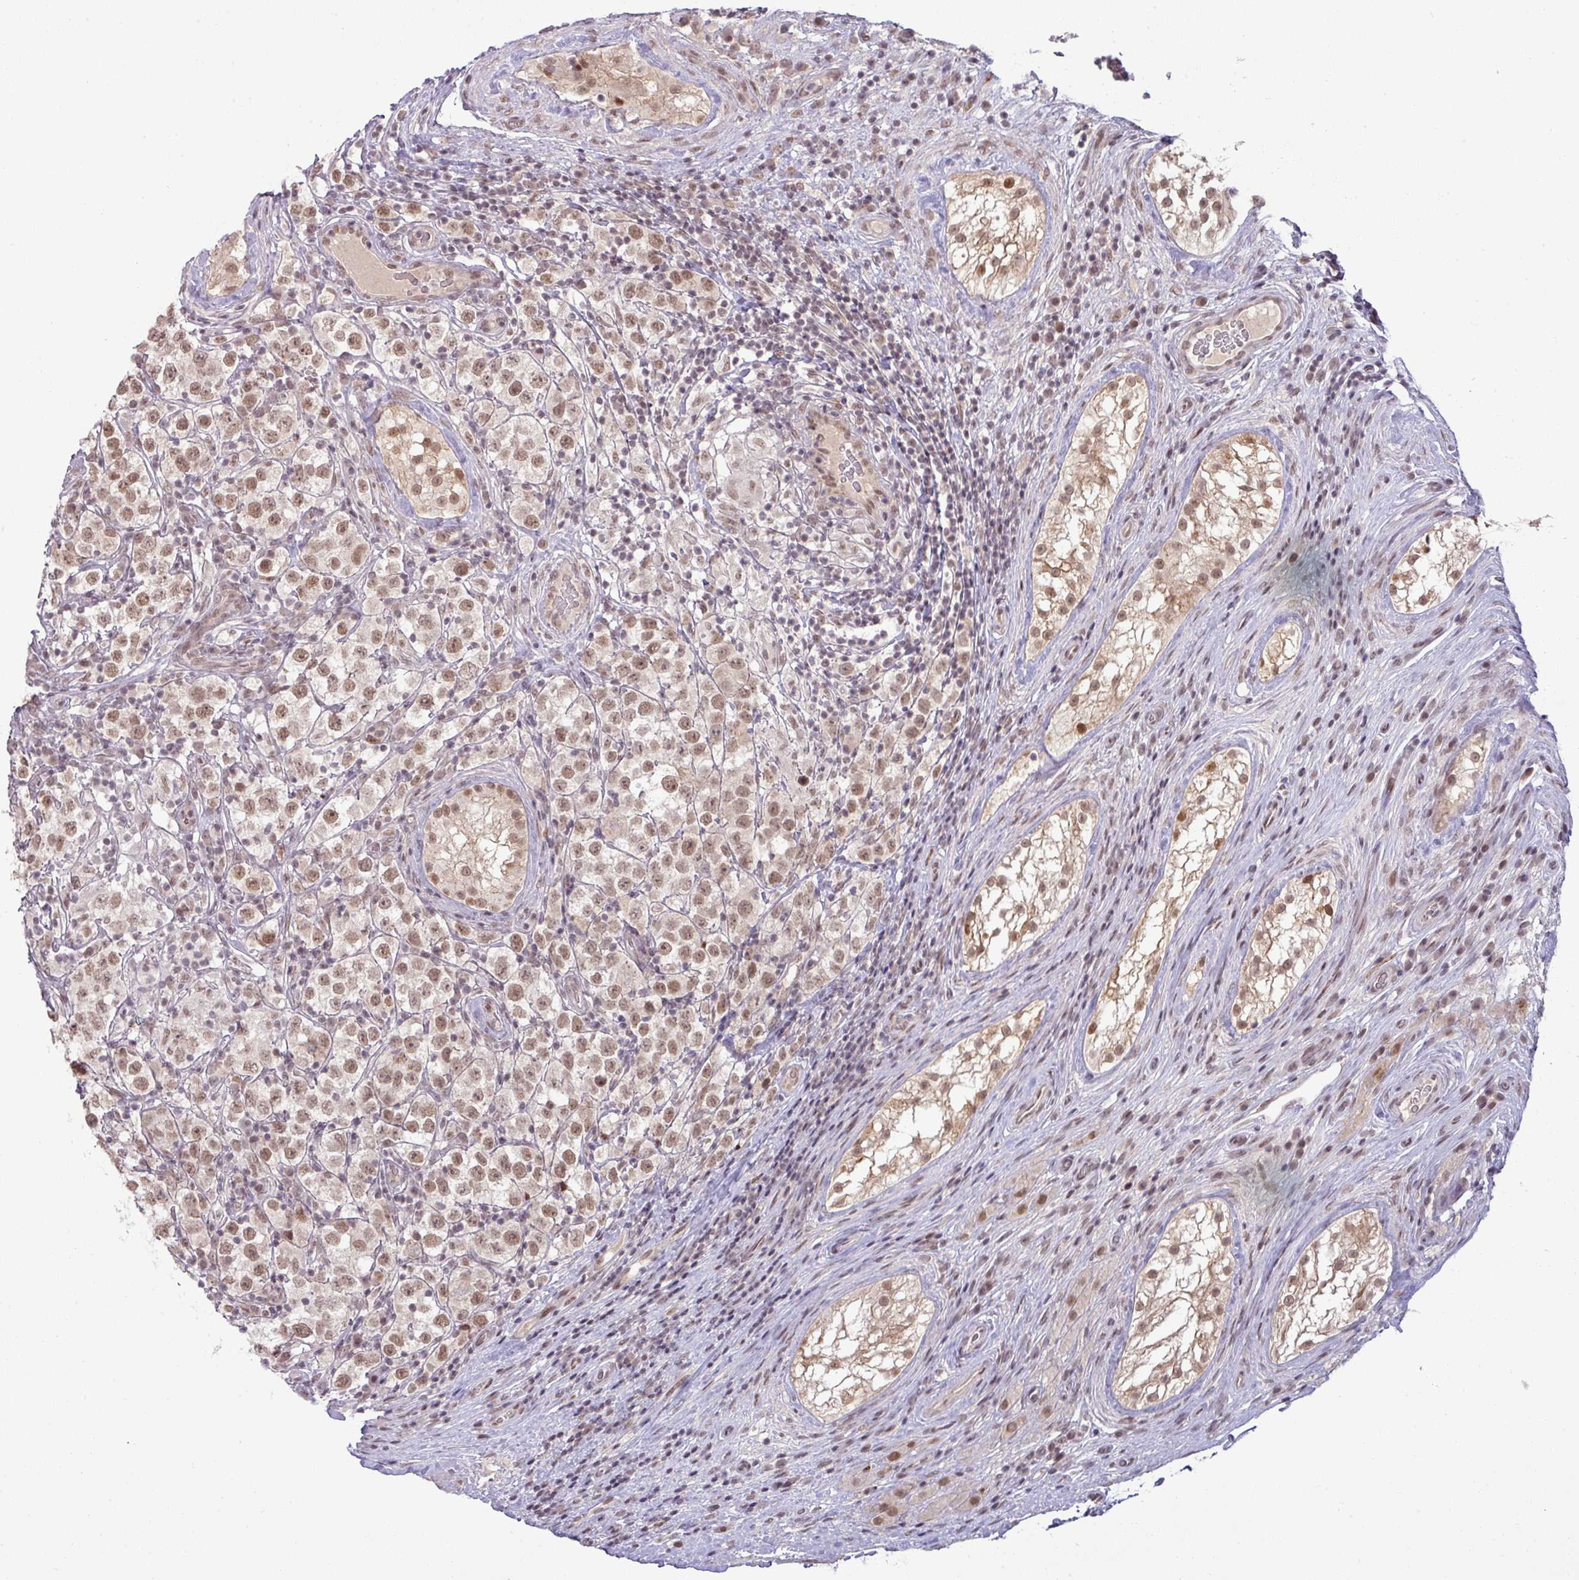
{"staining": {"intensity": "moderate", "quantity": ">75%", "location": "nuclear"}, "tissue": "testis cancer", "cell_type": "Tumor cells", "image_type": "cancer", "snomed": [{"axis": "morphology", "description": "Seminoma, NOS"}, {"axis": "morphology", "description": "Carcinoma, Embryonal, NOS"}, {"axis": "topography", "description": "Testis"}], "caption": "Immunohistochemistry (DAB) staining of embryonal carcinoma (testis) displays moderate nuclear protein expression in approximately >75% of tumor cells. The staining is performed using DAB (3,3'-diaminobenzidine) brown chromogen to label protein expression. The nuclei are counter-stained blue using hematoxylin.", "gene": "PTPN20", "patient": {"sex": "male", "age": 41}}